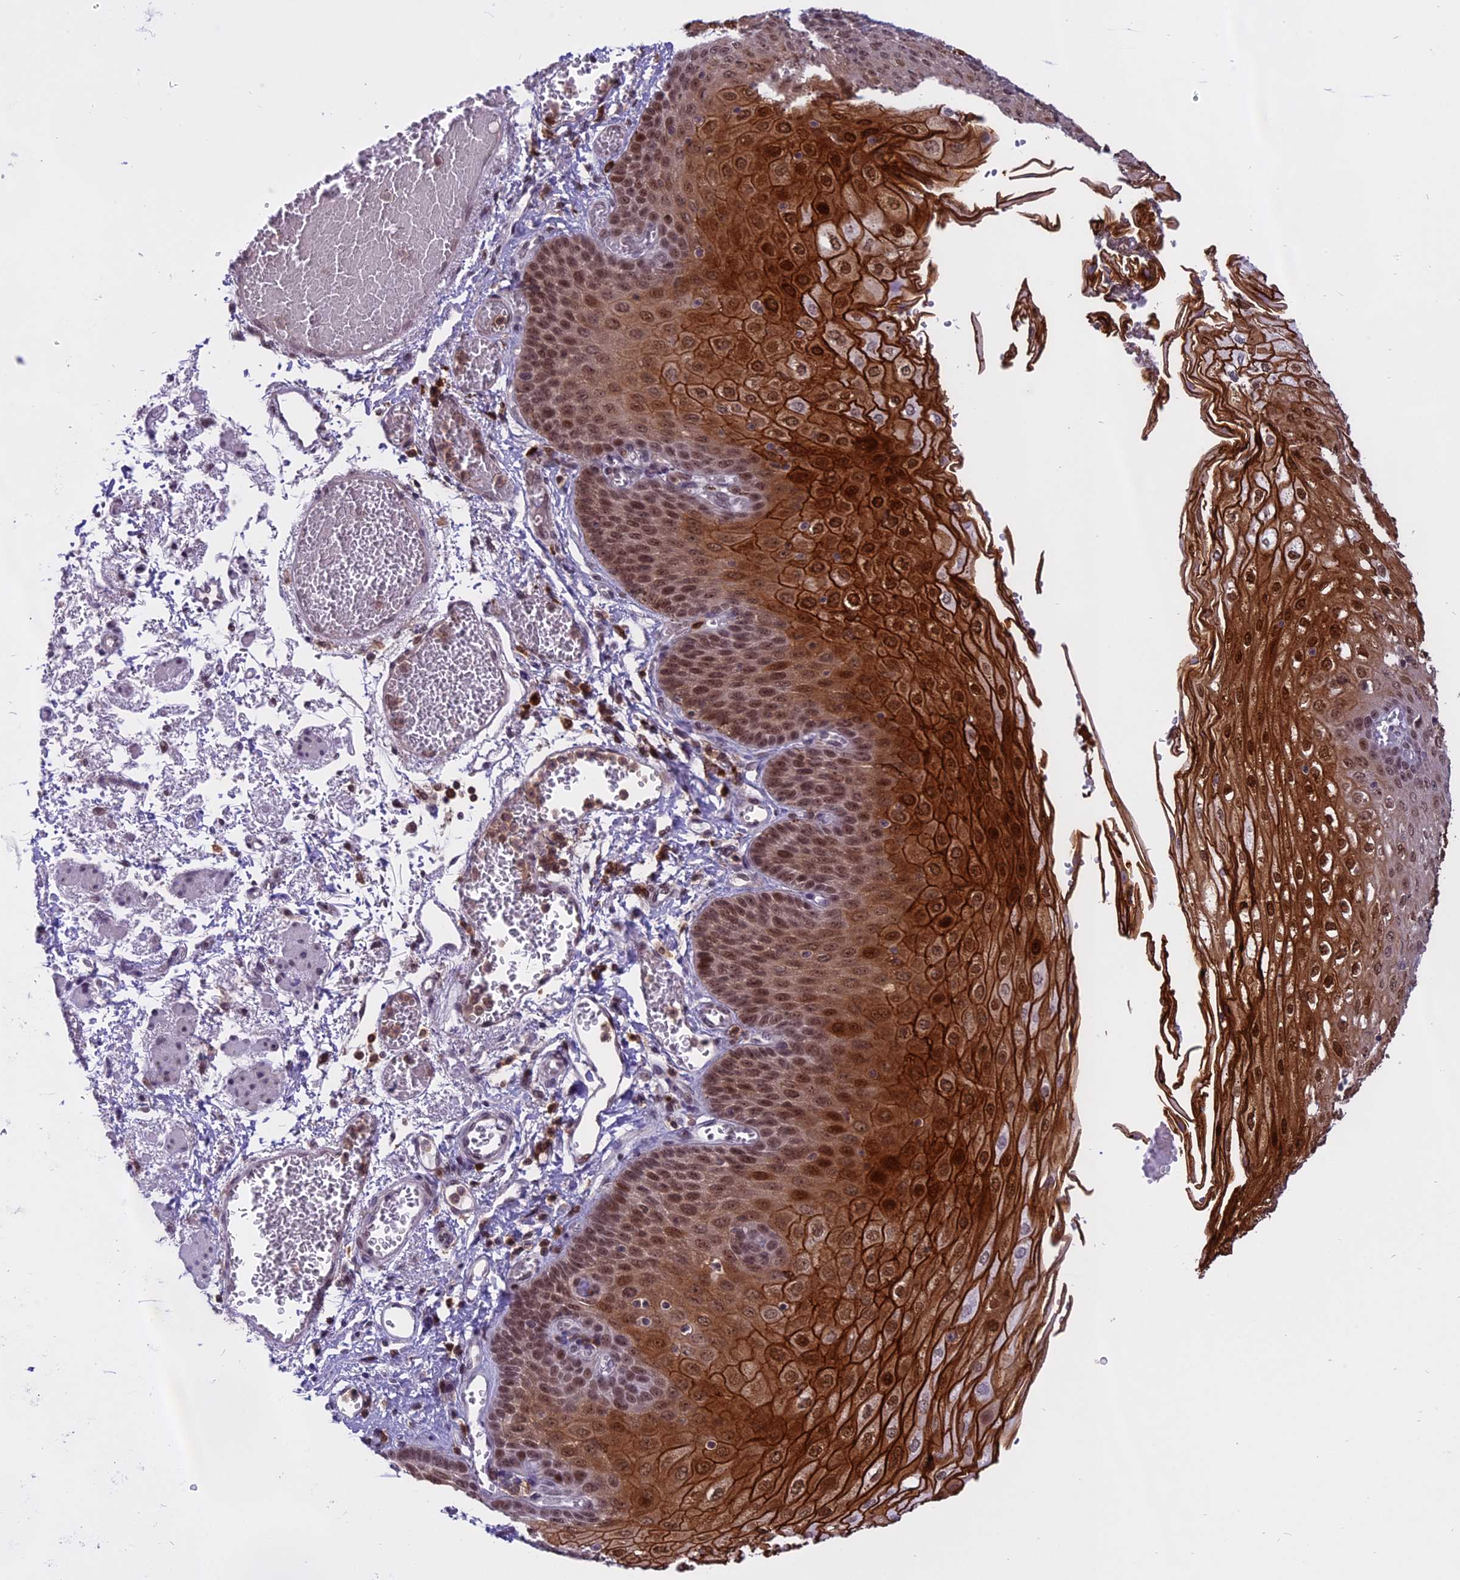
{"staining": {"intensity": "strong", "quantity": ">75%", "location": "cytoplasmic/membranous,nuclear"}, "tissue": "esophagus", "cell_type": "Squamous epithelial cells", "image_type": "normal", "snomed": [{"axis": "morphology", "description": "Normal tissue, NOS"}, {"axis": "topography", "description": "Esophagus"}], "caption": "This is a histology image of IHC staining of normal esophagus, which shows strong positivity in the cytoplasmic/membranous,nuclear of squamous epithelial cells.", "gene": "TADA3", "patient": {"sex": "male", "age": 81}}